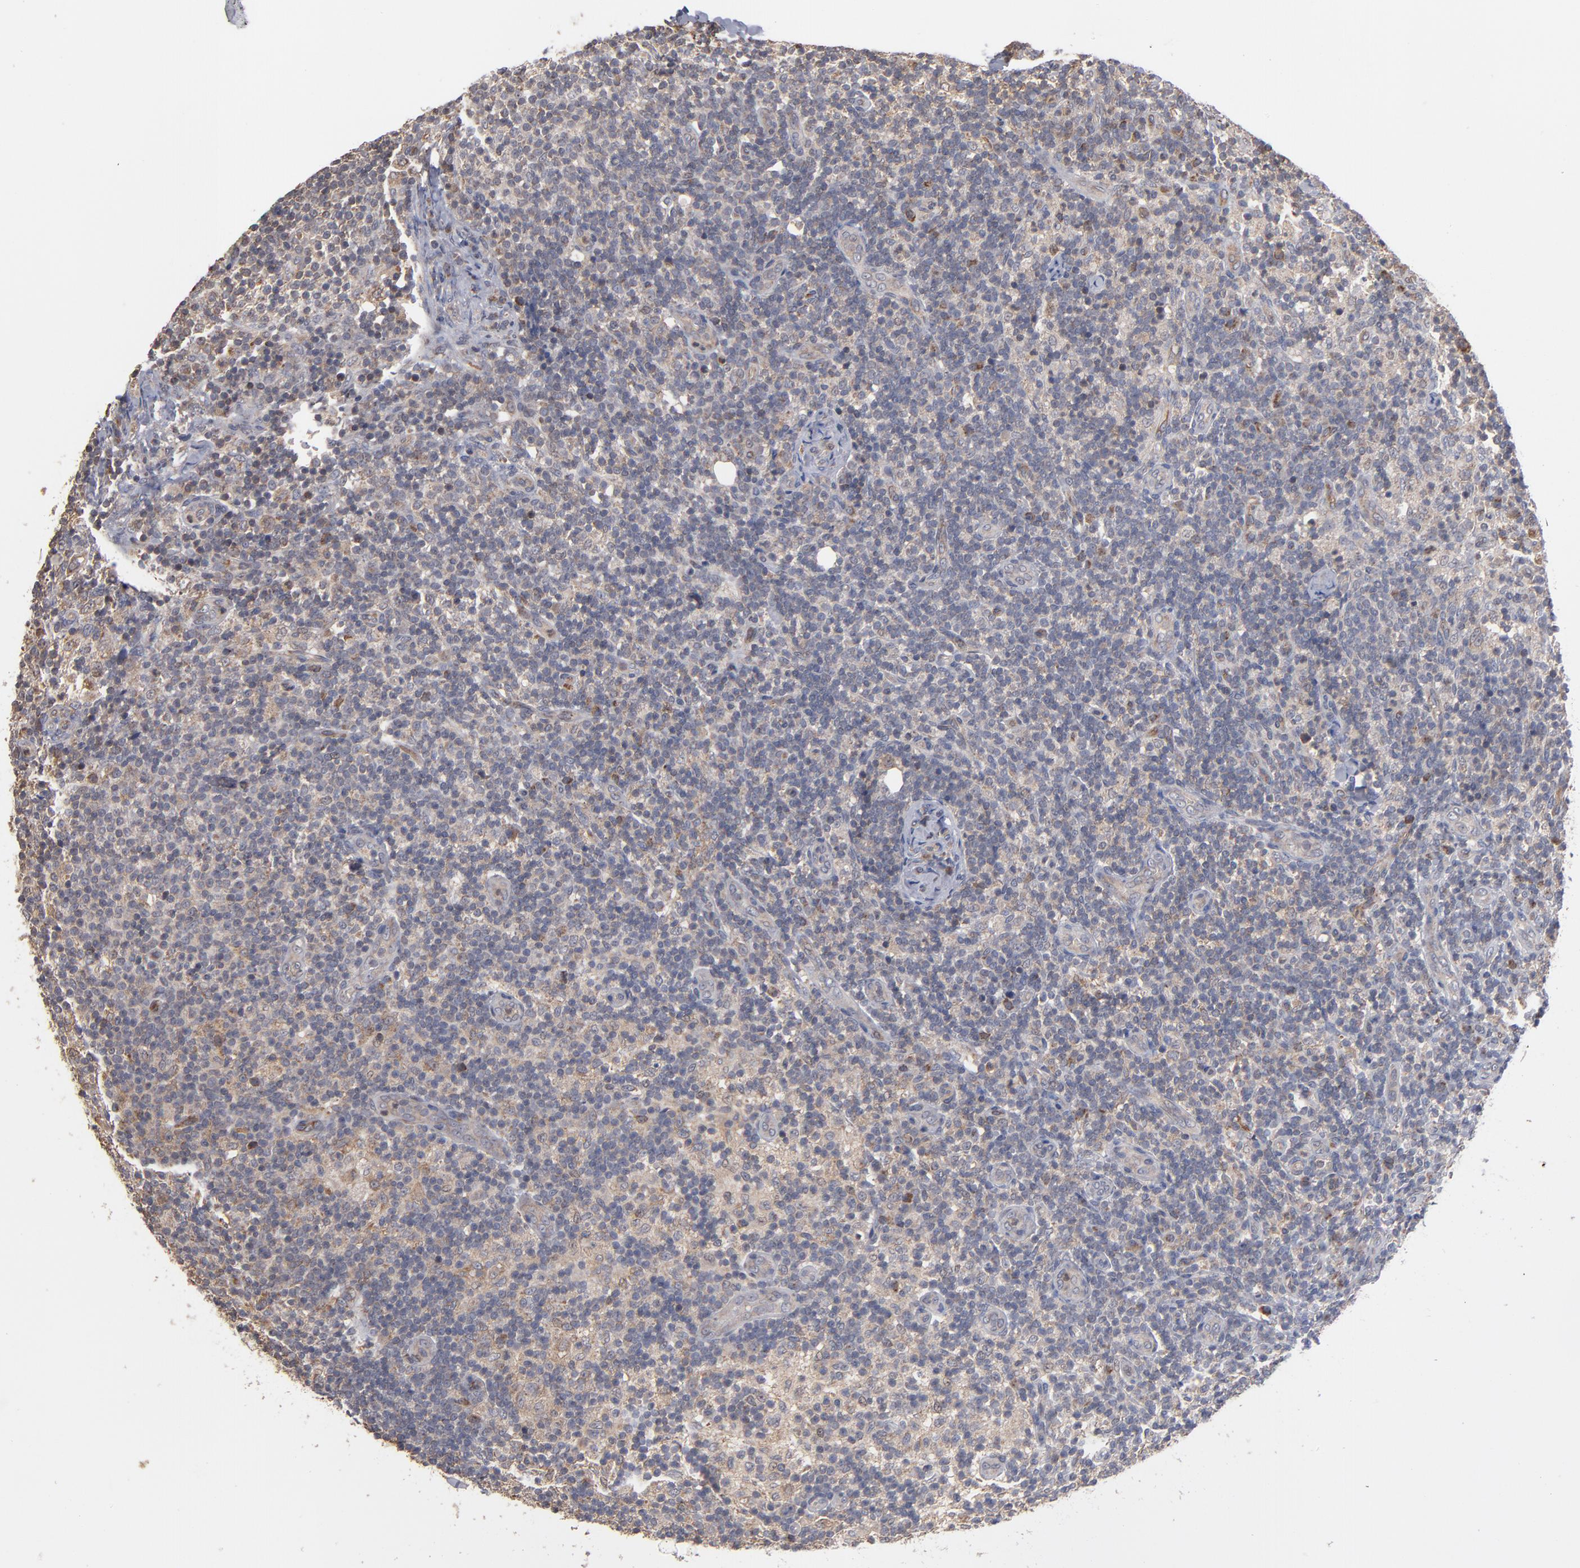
{"staining": {"intensity": "moderate", "quantity": "<25%", "location": "cytoplasmic/membranous"}, "tissue": "lymph node", "cell_type": "Germinal center cells", "image_type": "normal", "snomed": [{"axis": "morphology", "description": "Normal tissue, NOS"}, {"axis": "morphology", "description": "Inflammation, NOS"}, {"axis": "topography", "description": "Lymph node"}], "caption": "Protein staining of benign lymph node shows moderate cytoplasmic/membranous positivity in approximately <25% of germinal center cells.", "gene": "MIPOL1", "patient": {"sex": "male", "age": 46}}